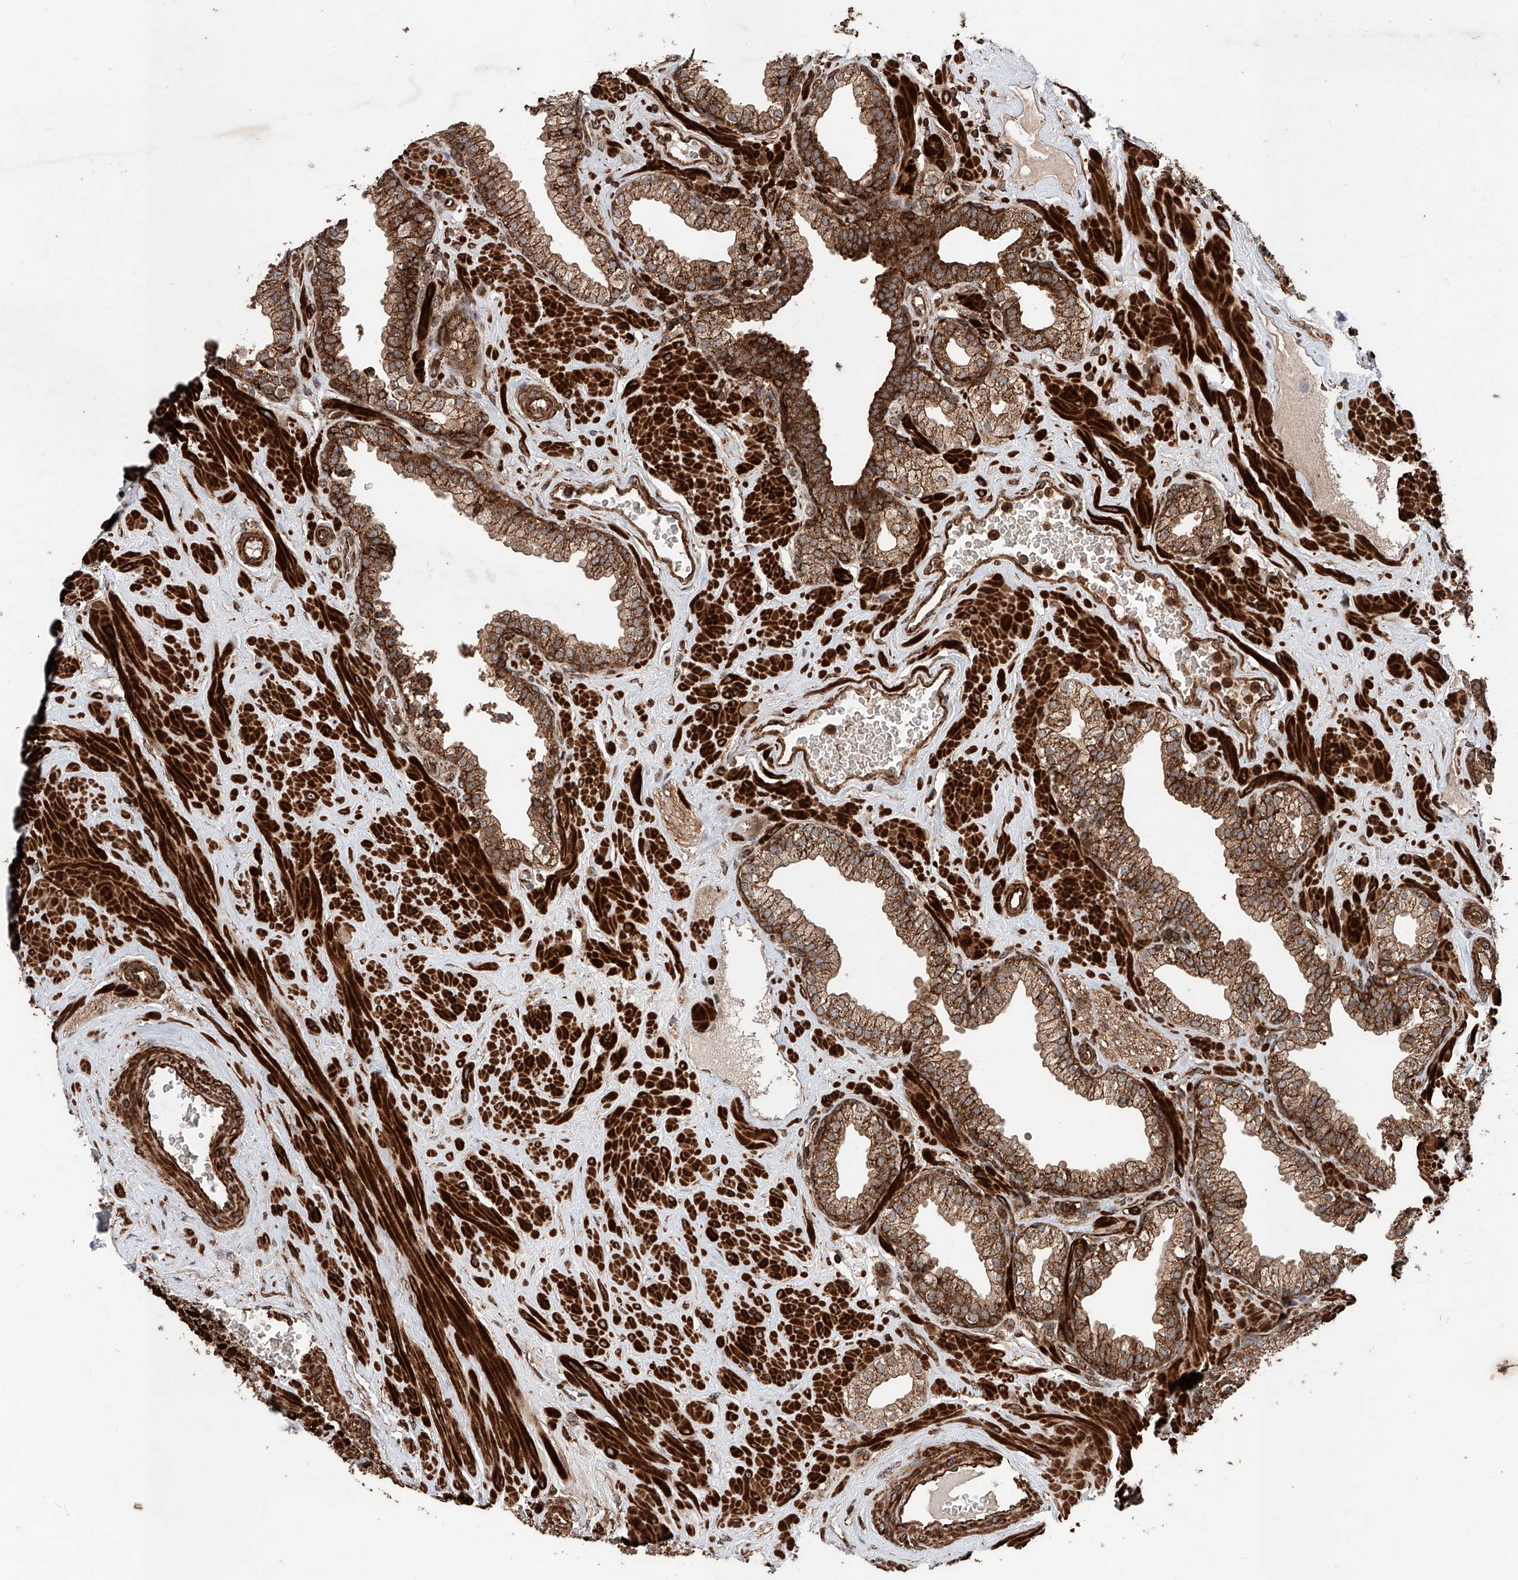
{"staining": {"intensity": "strong", "quantity": ">75%", "location": "cytoplasmic/membranous"}, "tissue": "prostate", "cell_type": "Glandular cells", "image_type": "normal", "snomed": [{"axis": "morphology", "description": "Normal tissue, NOS"}, {"axis": "morphology", "description": "Urothelial carcinoma, Low grade"}, {"axis": "topography", "description": "Urinary bladder"}, {"axis": "topography", "description": "Prostate"}], "caption": "The photomicrograph shows staining of normal prostate, revealing strong cytoplasmic/membranous protein expression (brown color) within glandular cells.", "gene": "PISD", "patient": {"sex": "male", "age": 60}}